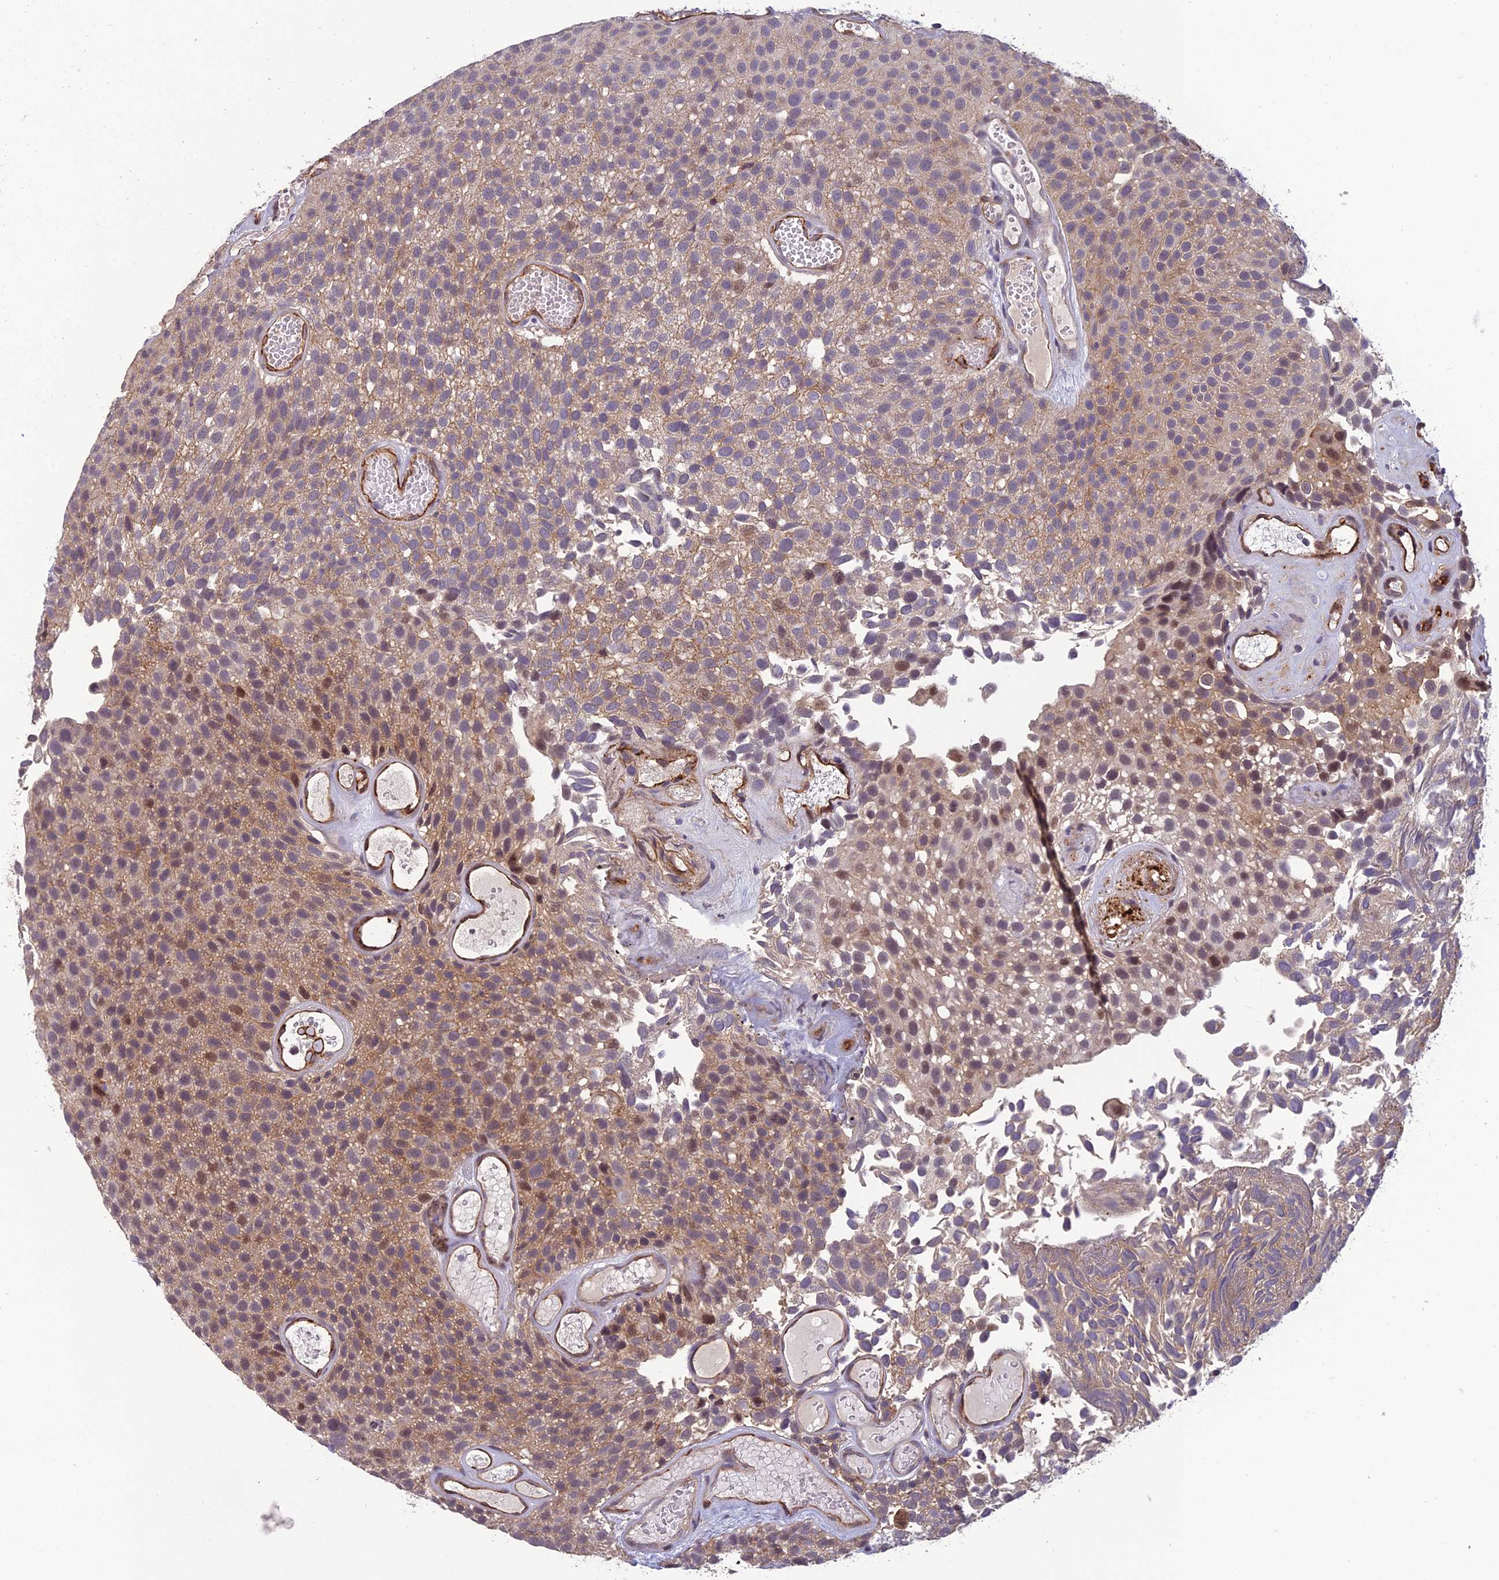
{"staining": {"intensity": "weak", "quantity": ">75%", "location": "cytoplasmic/membranous"}, "tissue": "urothelial cancer", "cell_type": "Tumor cells", "image_type": "cancer", "snomed": [{"axis": "morphology", "description": "Urothelial carcinoma, Low grade"}, {"axis": "topography", "description": "Urinary bladder"}], "caption": "The micrograph reveals immunohistochemical staining of urothelial cancer. There is weak cytoplasmic/membranous expression is appreciated in about >75% of tumor cells.", "gene": "TSPAN15", "patient": {"sex": "male", "age": 89}}